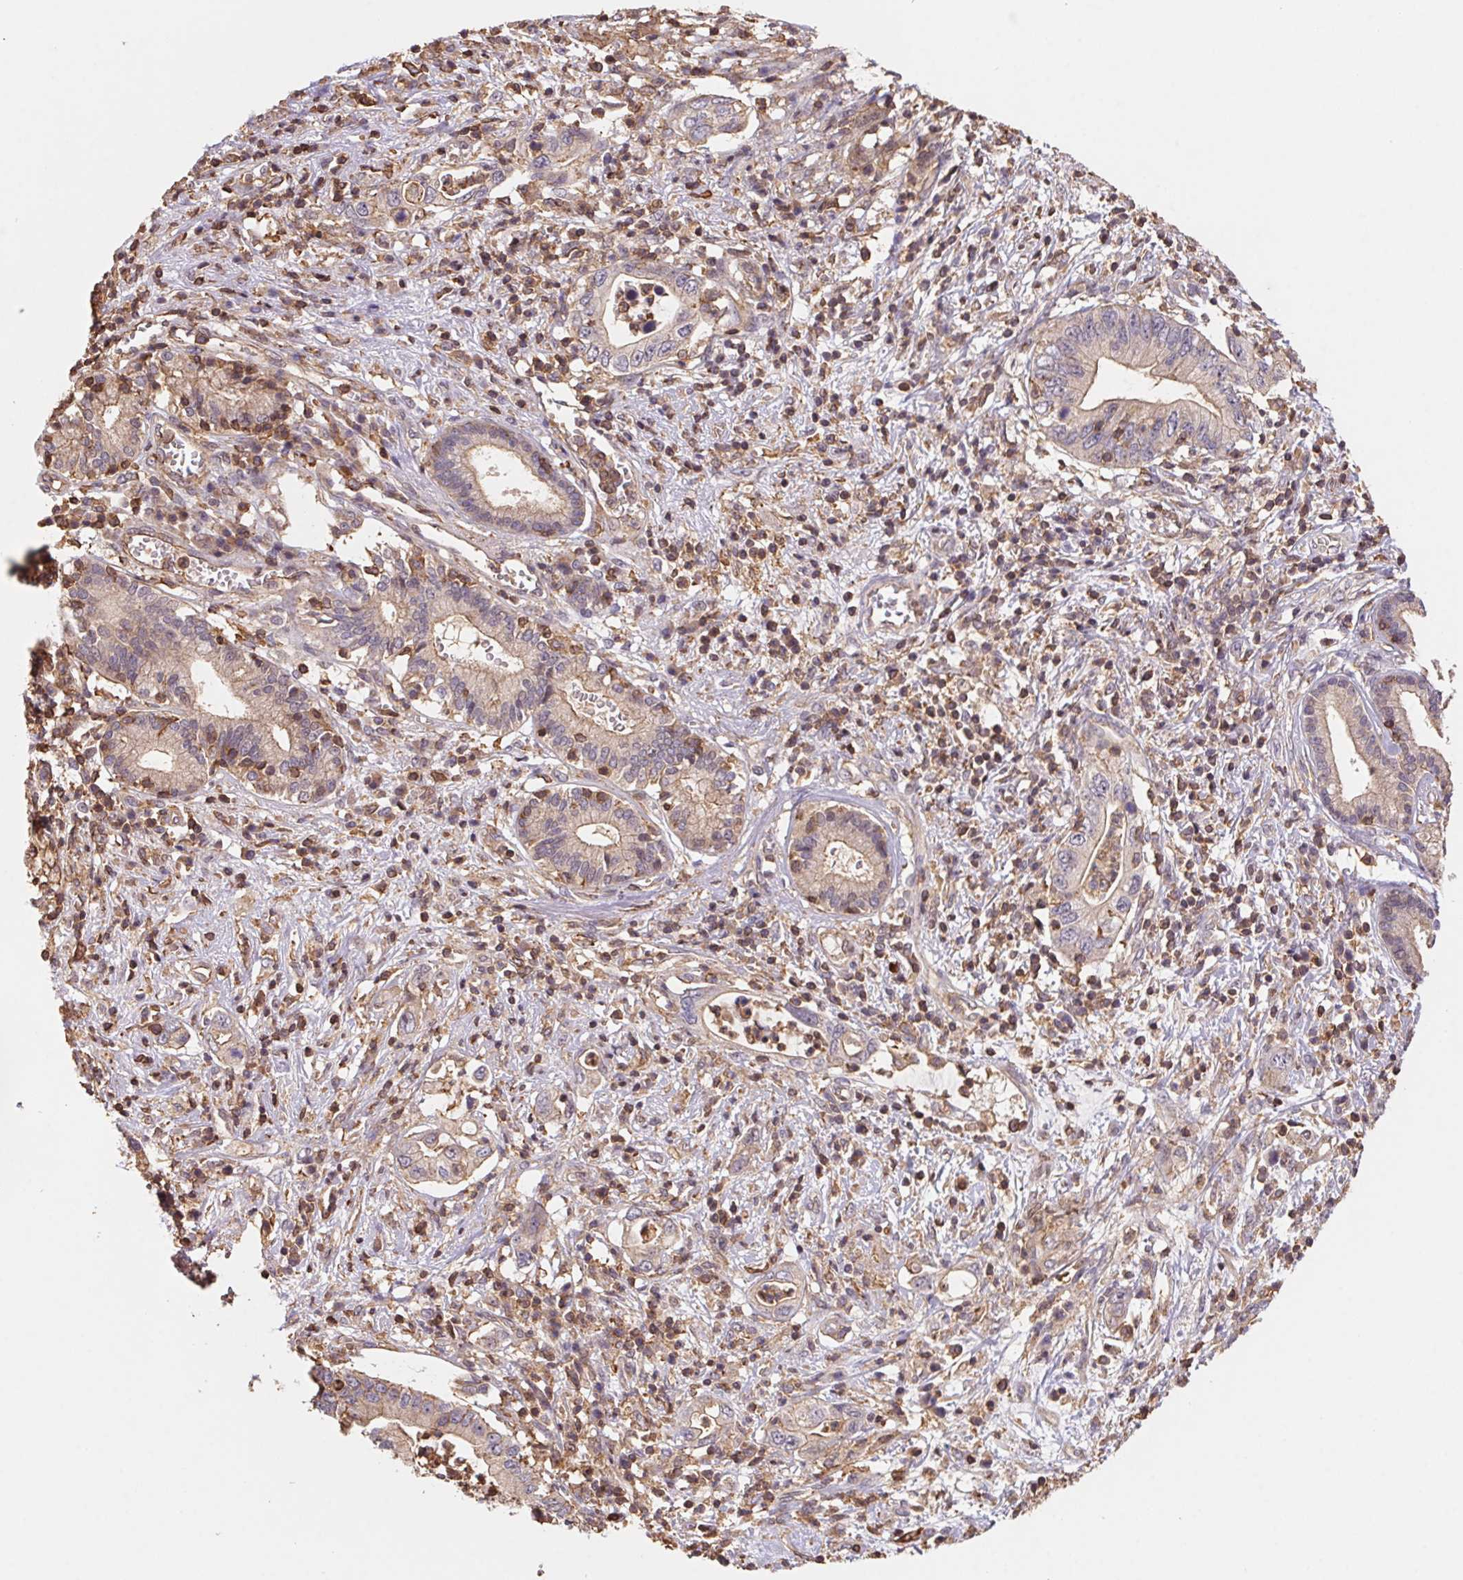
{"staining": {"intensity": "weak", "quantity": "<25%", "location": "cytoplasmic/membranous"}, "tissue": "pancreatic cancer", "cell_type": "Tumor cells", "image_type": "cancer", "snomed": [{"axis": "morphology", "description": "Adenocarcinoma, NOS"}, {"axis": "topography", "description": "Pancreas"}], "caption": "Immunohistochemical staining of human pancreatic adenocarcinoma displays no significant expression in tumor cells.", "gene": "ATG10", "patient": {"sex": "female", "age": 72}}